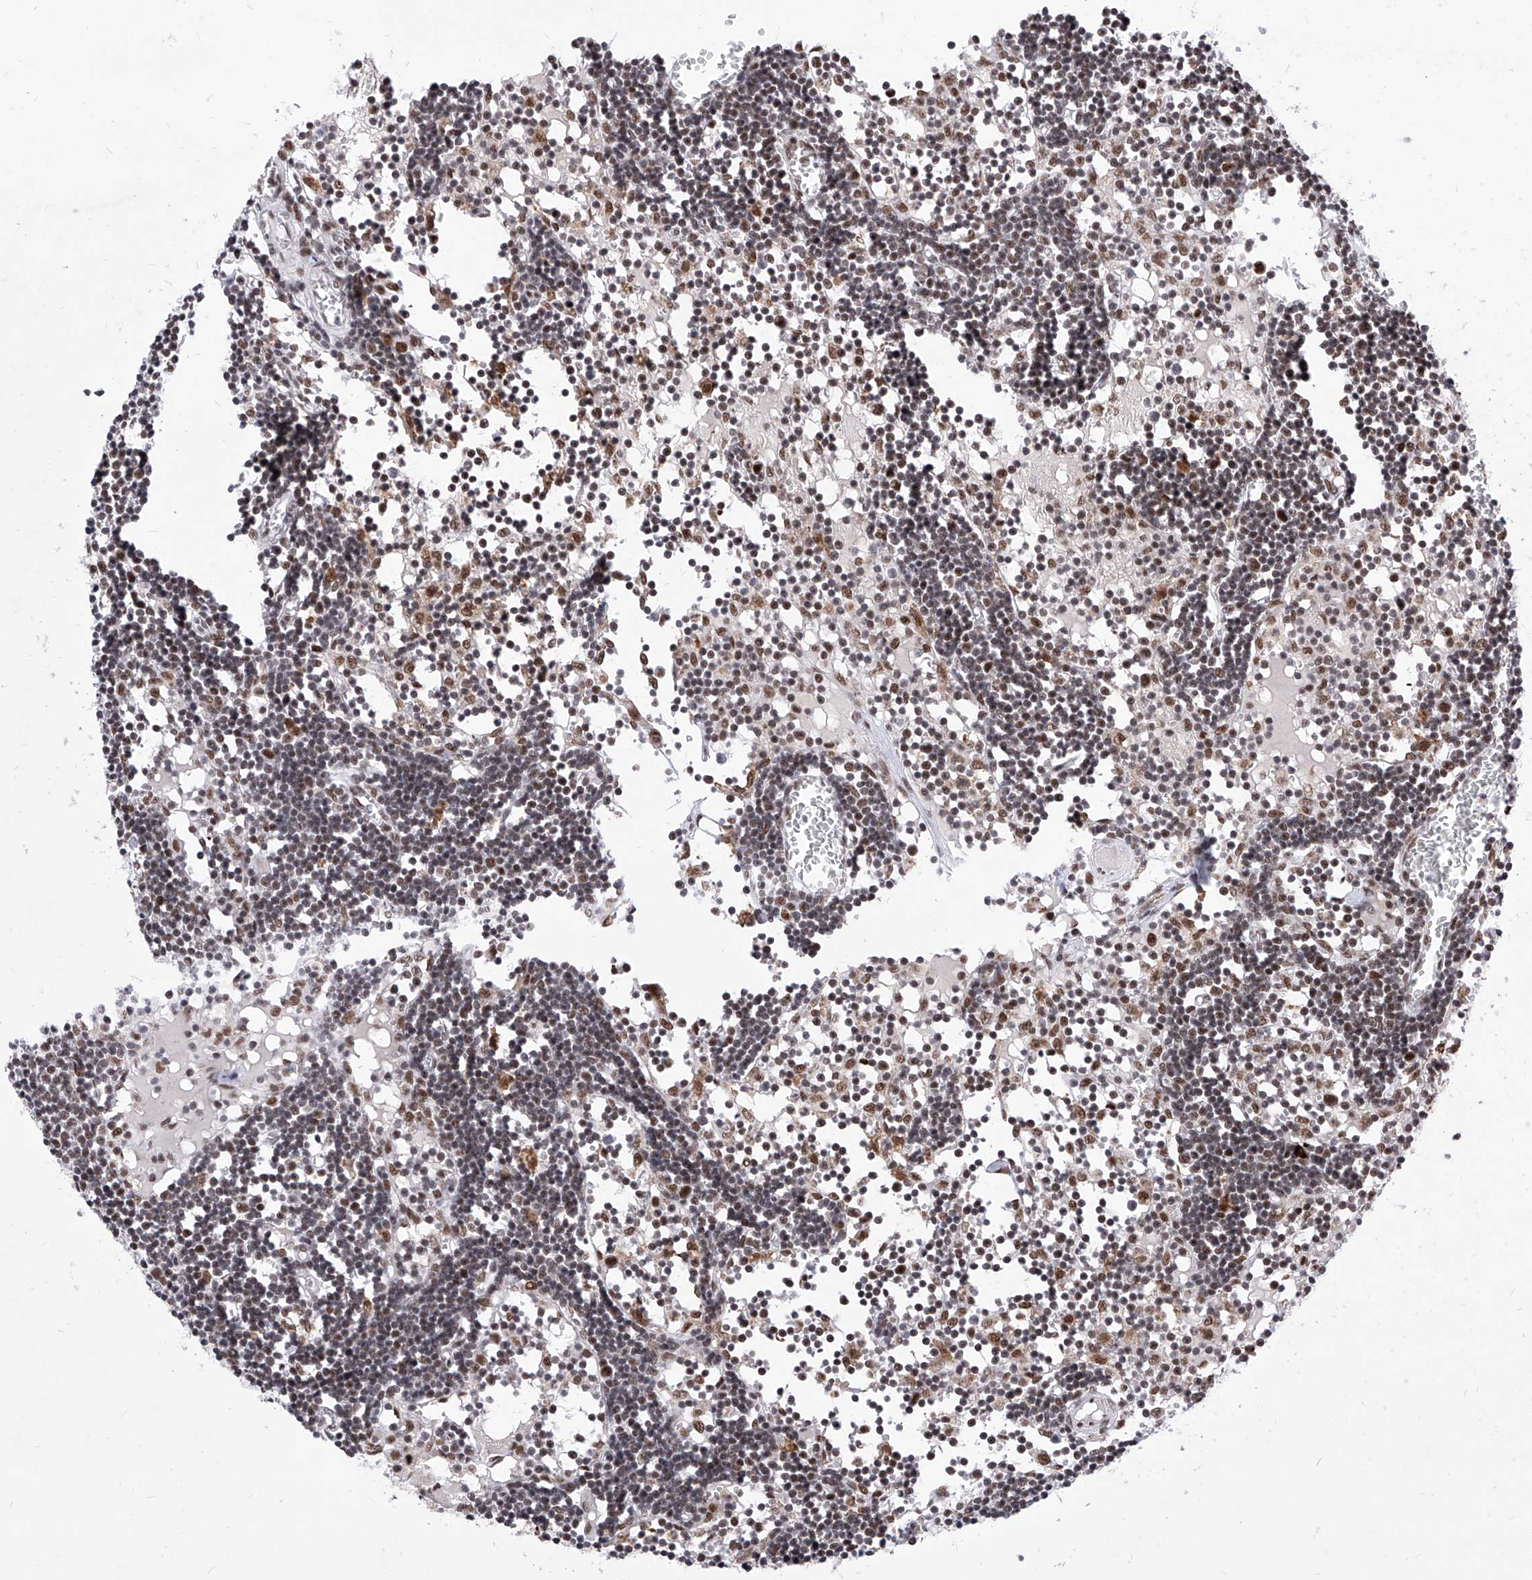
{"staining": {"intensity": "moderate", "quantity": ">75%", "location": "nuclear"}, "tissue": "lymph node", "cell_type": "Germinal center cells", "image_type": "normal", "snomed": [{"axis": "morphology", "description": "Normal tissue, NOS"}, {"axis": "topography", "description": "Lymph node"}], "caption": "DAB immunohistochemical staining of unremarkable human lymph node exhibits moderate nuclear protein positivity in about >75% of germinal center cells.", "gene": "PHF5A", "patient": {"sex": "female", "age": 11}}